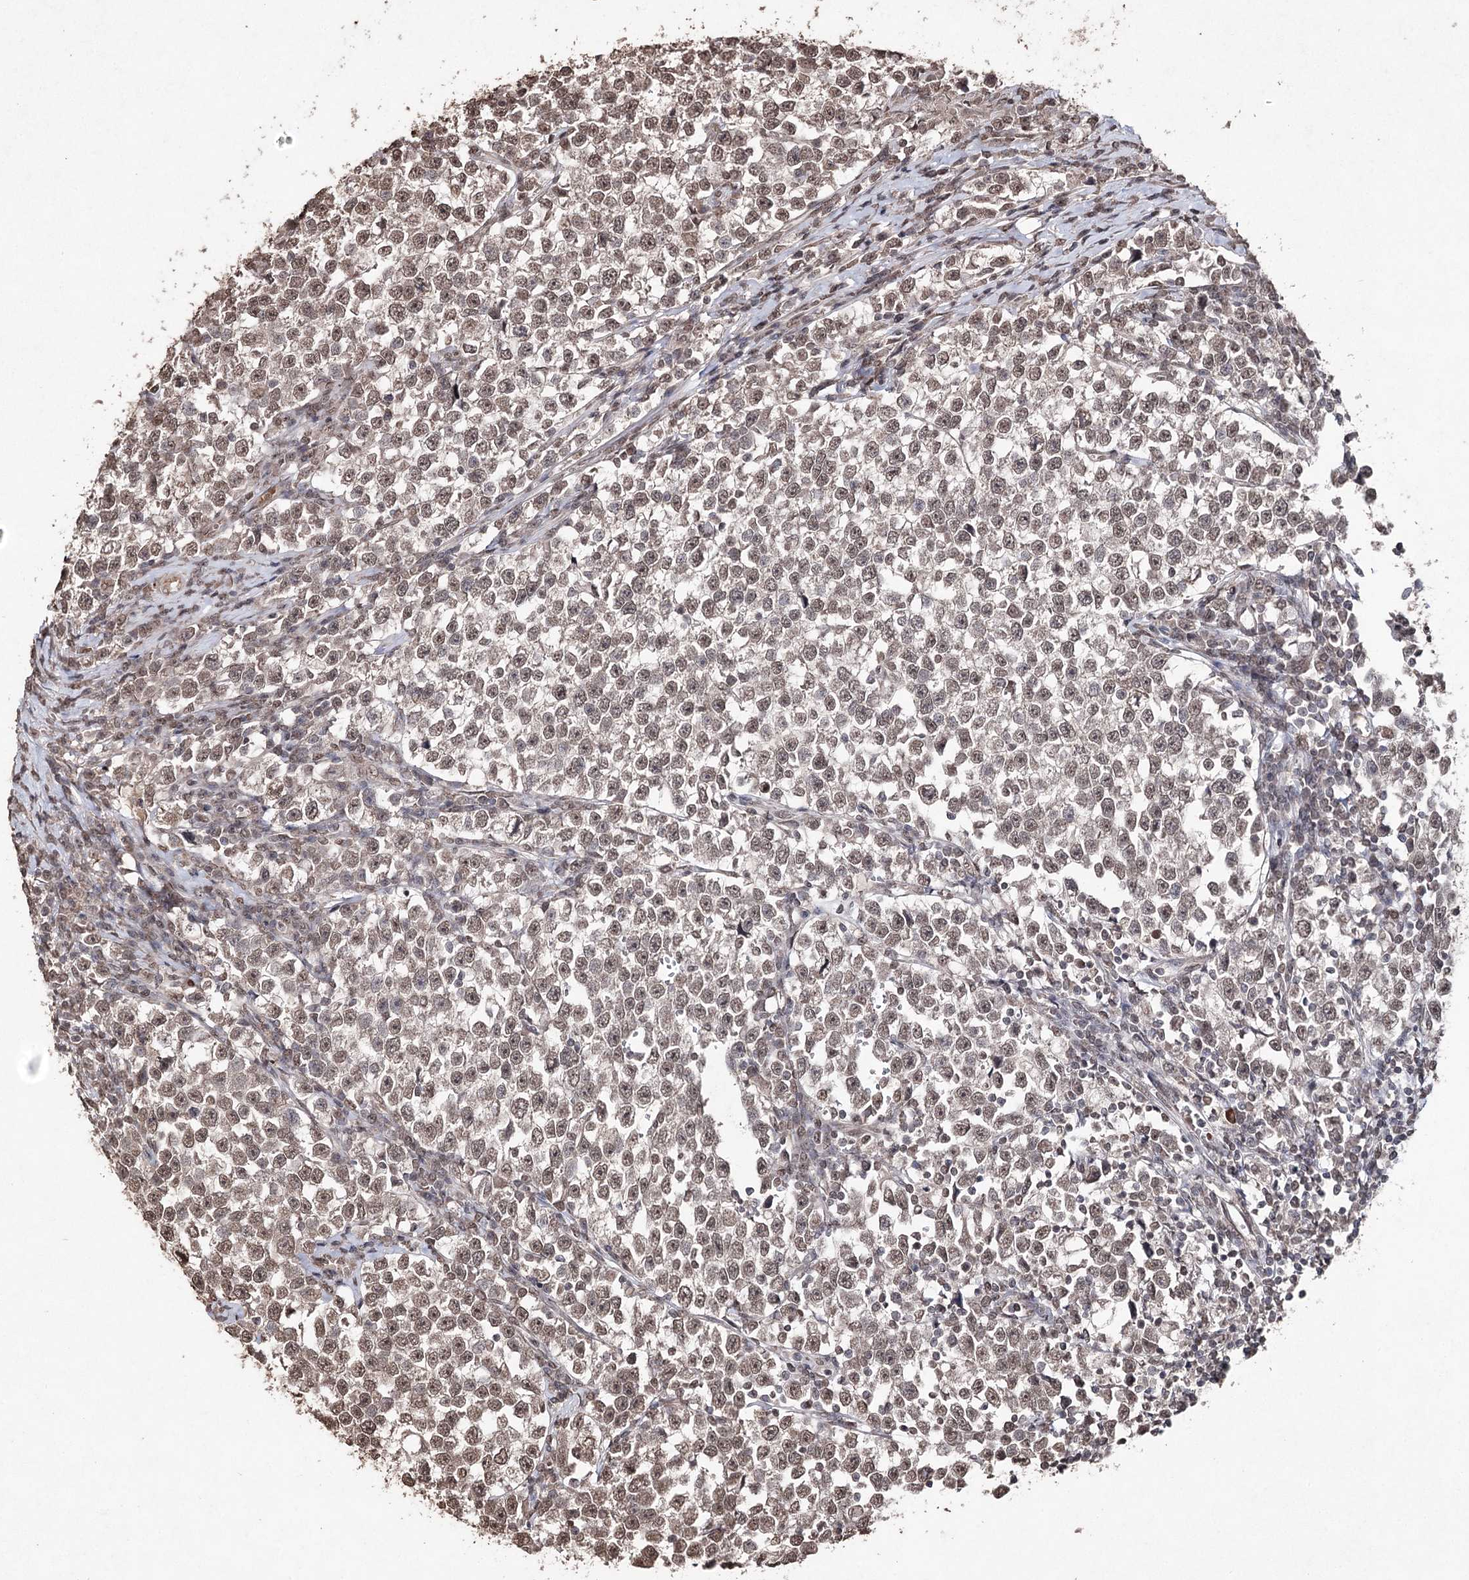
{"staining": {"intensity": "weak", "quantity": ">75%", "location": "nuclear"}, "tissue": "testis cancer", "cell_type": "Tumor cells", "image_type": "cancer", "snomed": [{"axis": "morphology", "description": "Normal tissue, NOS"}, {"axis": "morphology", "description": "Seminoma, NOS"}, {"axis": "topography", "description": "Testis"}], "caption": "Weak nuclear expression is identified in approximately >75% of tumor cells in seminoma (testis).", "gene": "ATG14", "patient": {"sex": "male", "age": 43}}